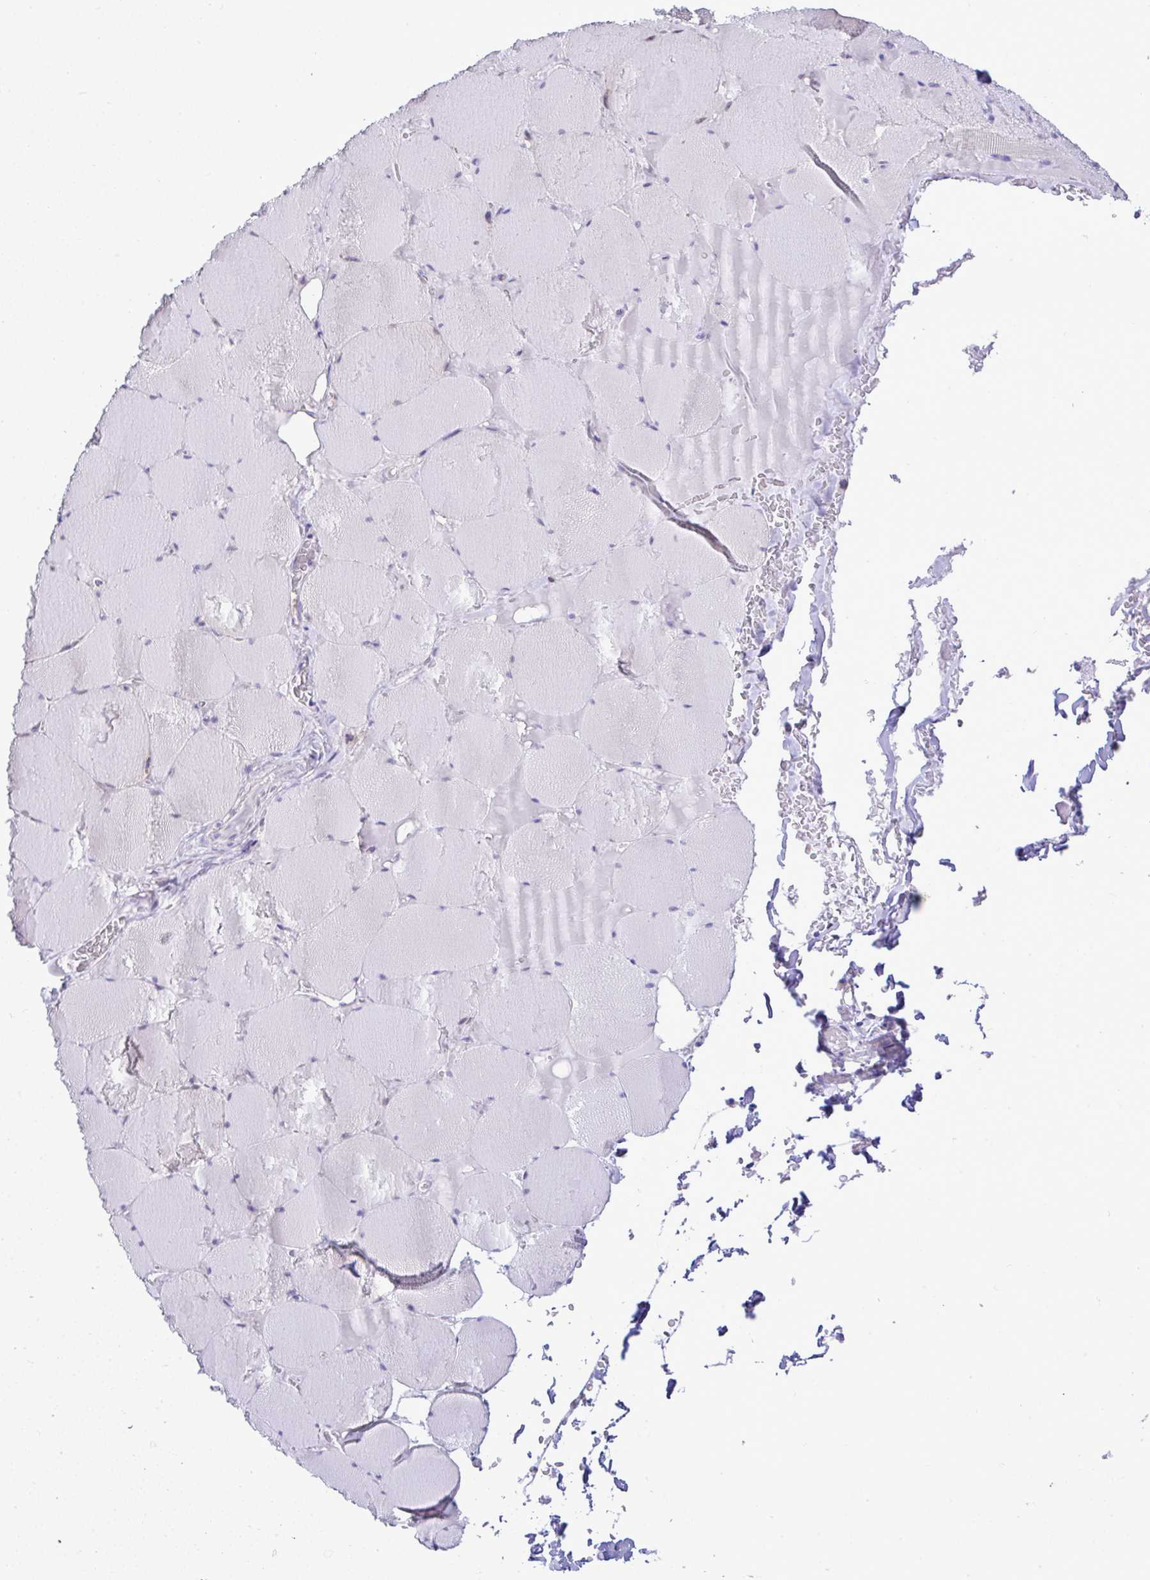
{"staining": {"intensity": "weak", "quantity": "<25%", "location": "nuclear"}, "tissue": "skeletal muscle", "cell_type": "Myocytes", "image_type": "normal", "snomed": [{"axis": "morphology", "description": "Normal tissue, NOS"}, {"axis": "topography", "description": "Skeletal muscle"}, {"axis": "topography", "description": "Head-Neck"}], "caption": "Immunohistochemistry photomicrograph of normal skeletal muscle stained for a protein (brown), which shows no staining in myocytes. (DAB (3,3'-diaminobenzidine) IHC visualized using brightfield microscopy, high magnification).", "gene": "ZNF485", "patient": {"sex": "male", "age": 66}}